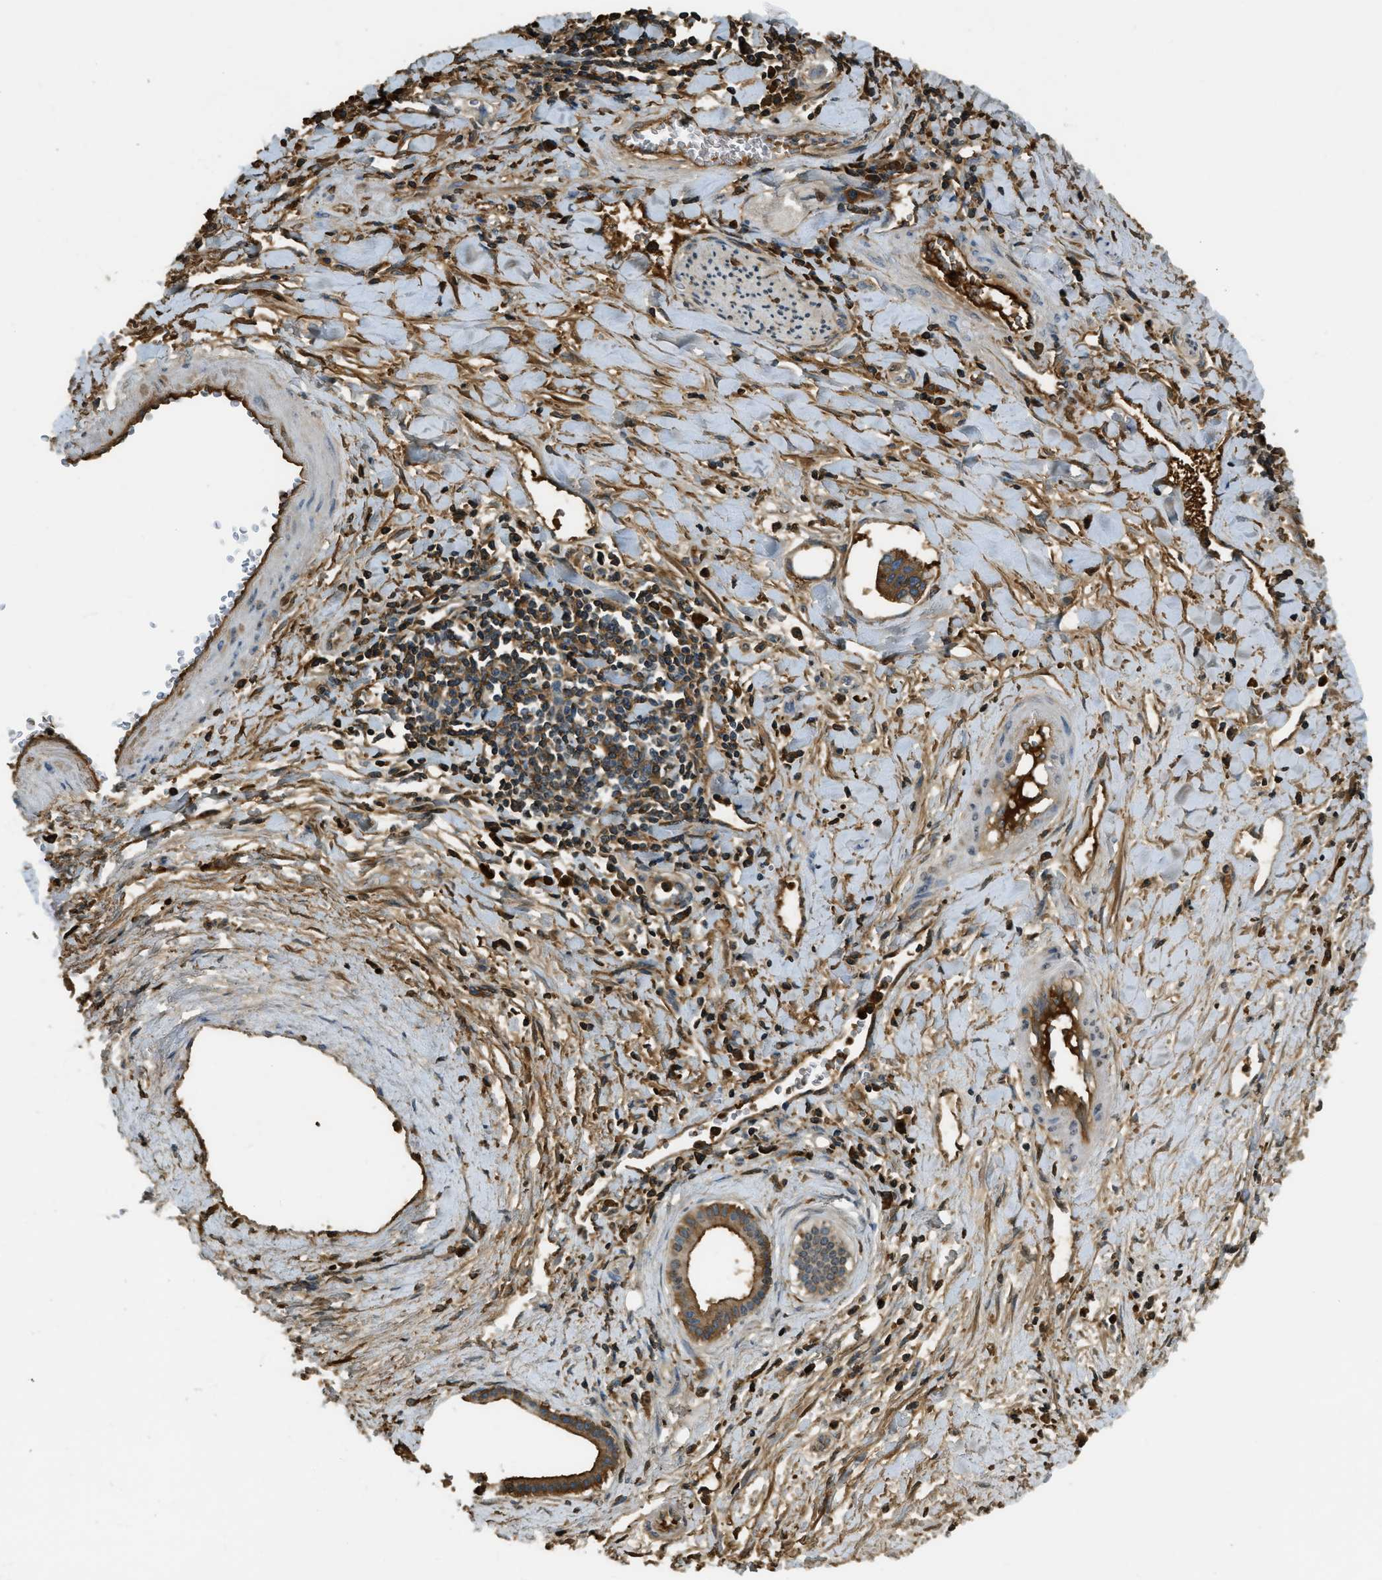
{"staining": {"intensity": "moderate", "quantity": "<25%", "location": "cytoplasmic/membranous,nuclear"}, "tissue": "liver cancer", "cell_type": "Tumor cells", "image_type": "cancer", "snomed": [{"axis": "morphology", "description": "Cholangiocarcinoma"}, {"axis": "topography", "description": "Liver"}], "caption": "Cholangiocarcinoma (liver) stained for a protein shows moderate cytoplasmic/membranous and nuclear positivity in tumor cells.", "gene": "PRTN3", "patient": {"sex": "female", "age": 65}}